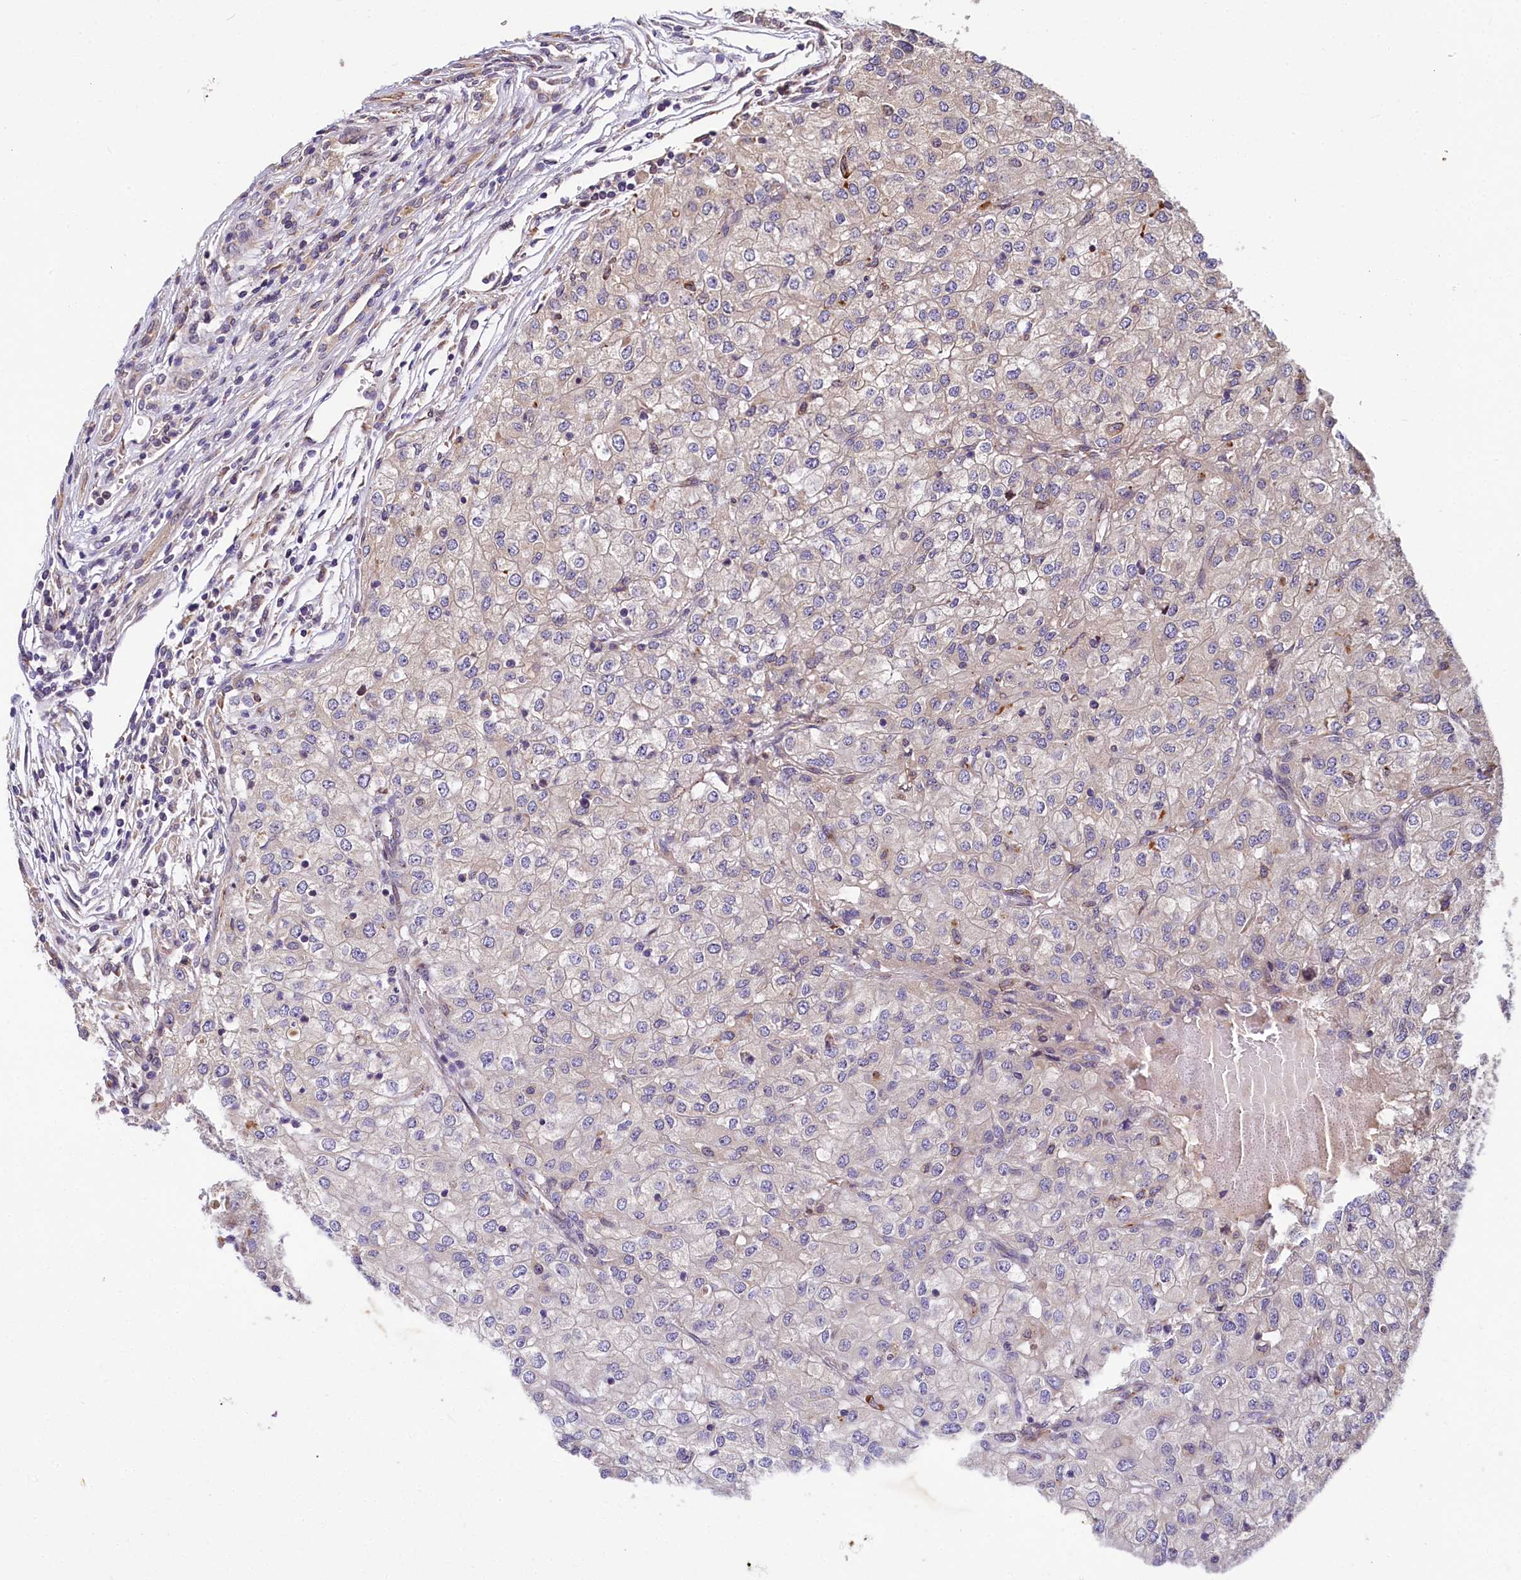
{"staining": {"intensity": "weak", "quantity": "25%-75%", "location": "cytoplasmic/membranous"}, "tissue": "renal cancer", "cell_type": "Tumor cells", "image_type": "cancer", "snomed": [{"axis": "morphology", "description": "Adenocarcinoma, NOS"}, {"axis": "topography", "description": "Kidney"}], "caption": "This histopathology image demonstrates immunohistochemistry staining of renal cancer (adenocarcinoma), with low weak cytoplasmic/membranous expression in about 25%-75% of tumor cells.", "gene": "SUPV3L1", "patient": {"sex": "female", "age": 54}}